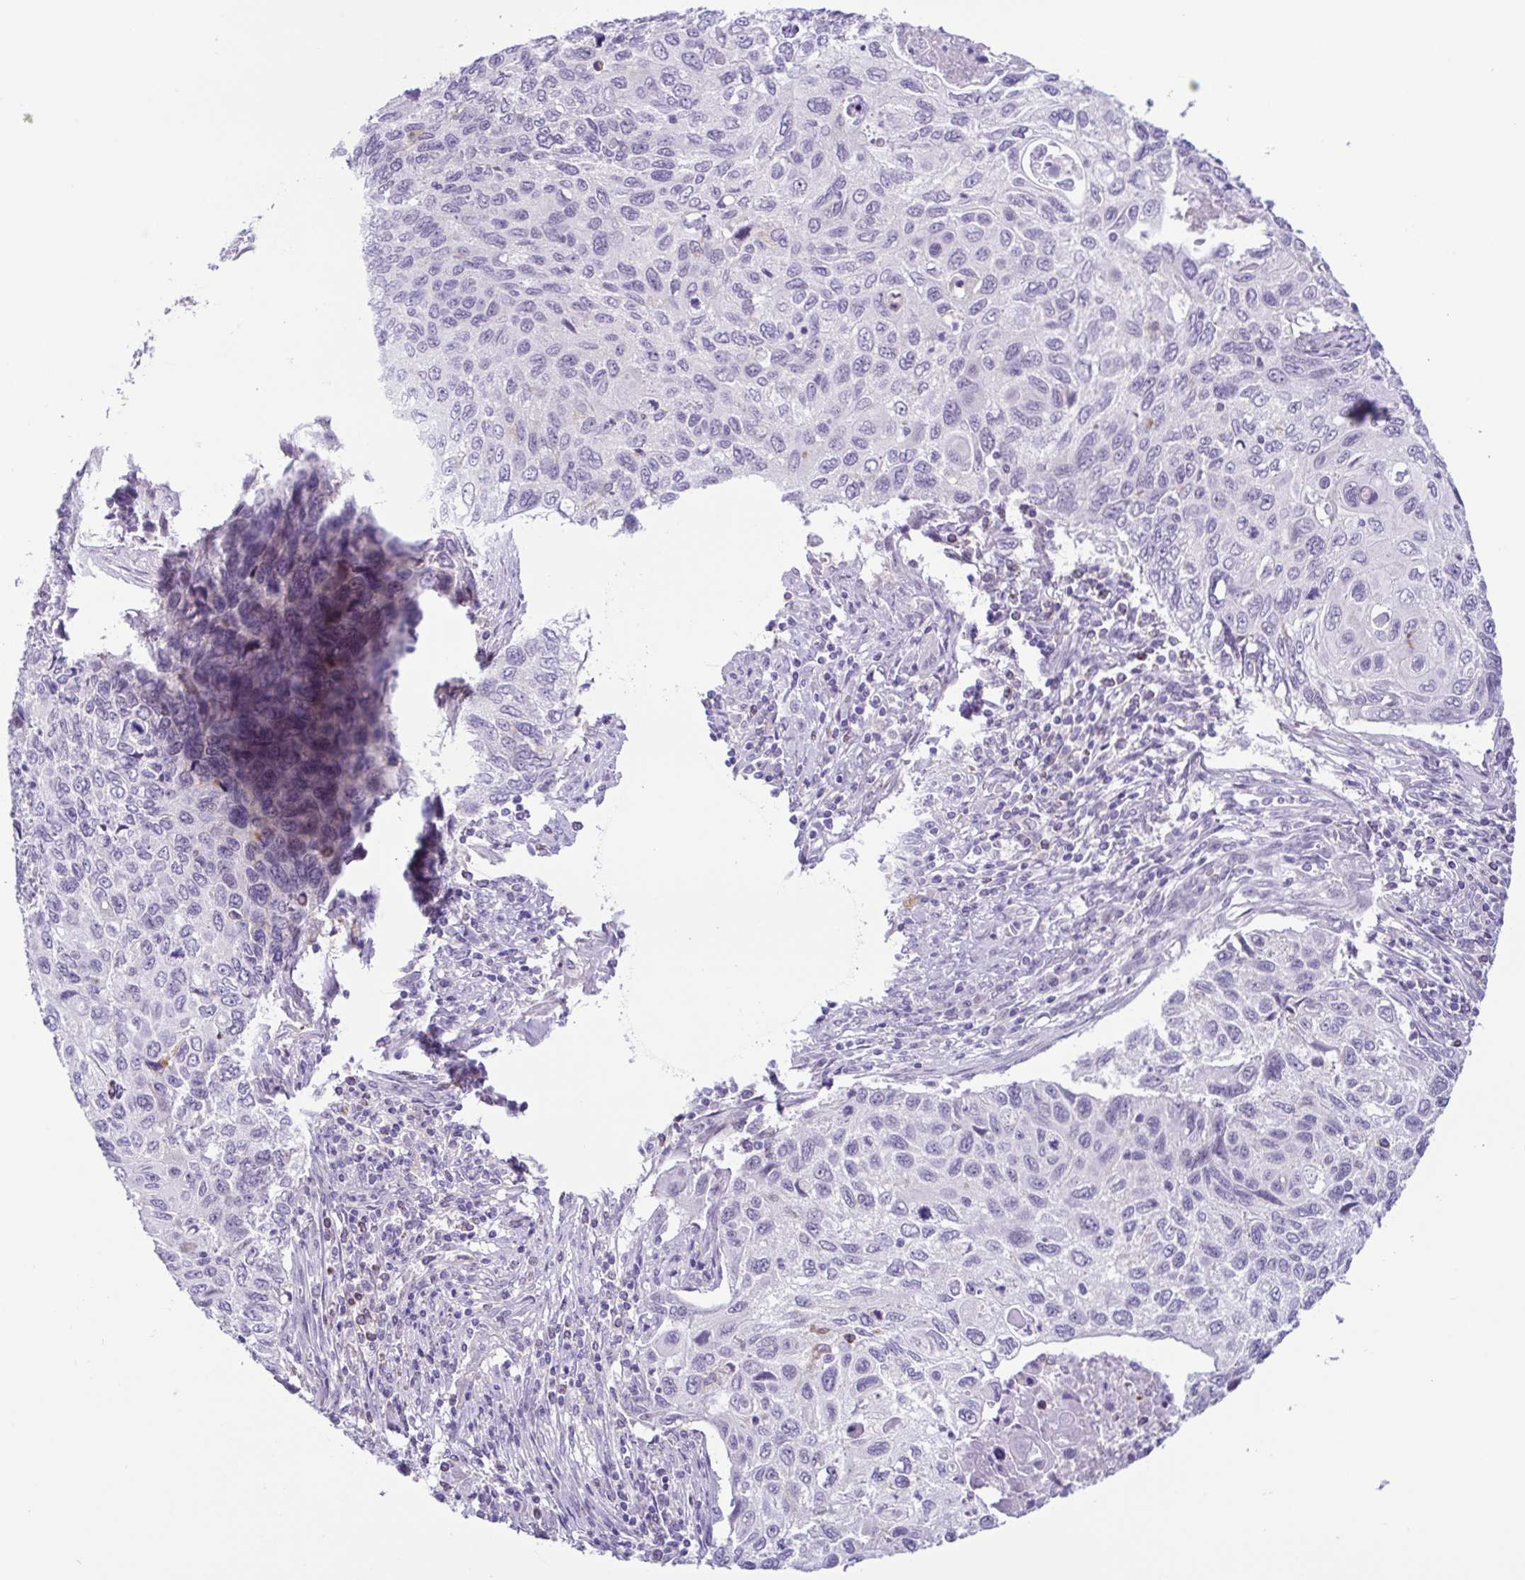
{"staining": {"intensity": "negative", "quantity": "none", "location": "none"}, "tissue": "cervical cancer", "cell_type": "Tumor cells", "image_type": "cancer", "snomed": [{"axis": "morphology", "description": "Squamous cell carcinoma, NOS"}, {"axis": "topography", "description": "Cervix"}], "caption": "Immunohistochemistry (IHC) photomicrograph of neoplastic tissue: human squamous cell carcinoma (cervical) stained with DAB reveals no significant protein staining in tumor cells.", "gene": "TERT", "patient": {"sex": "female", "age": 70}}